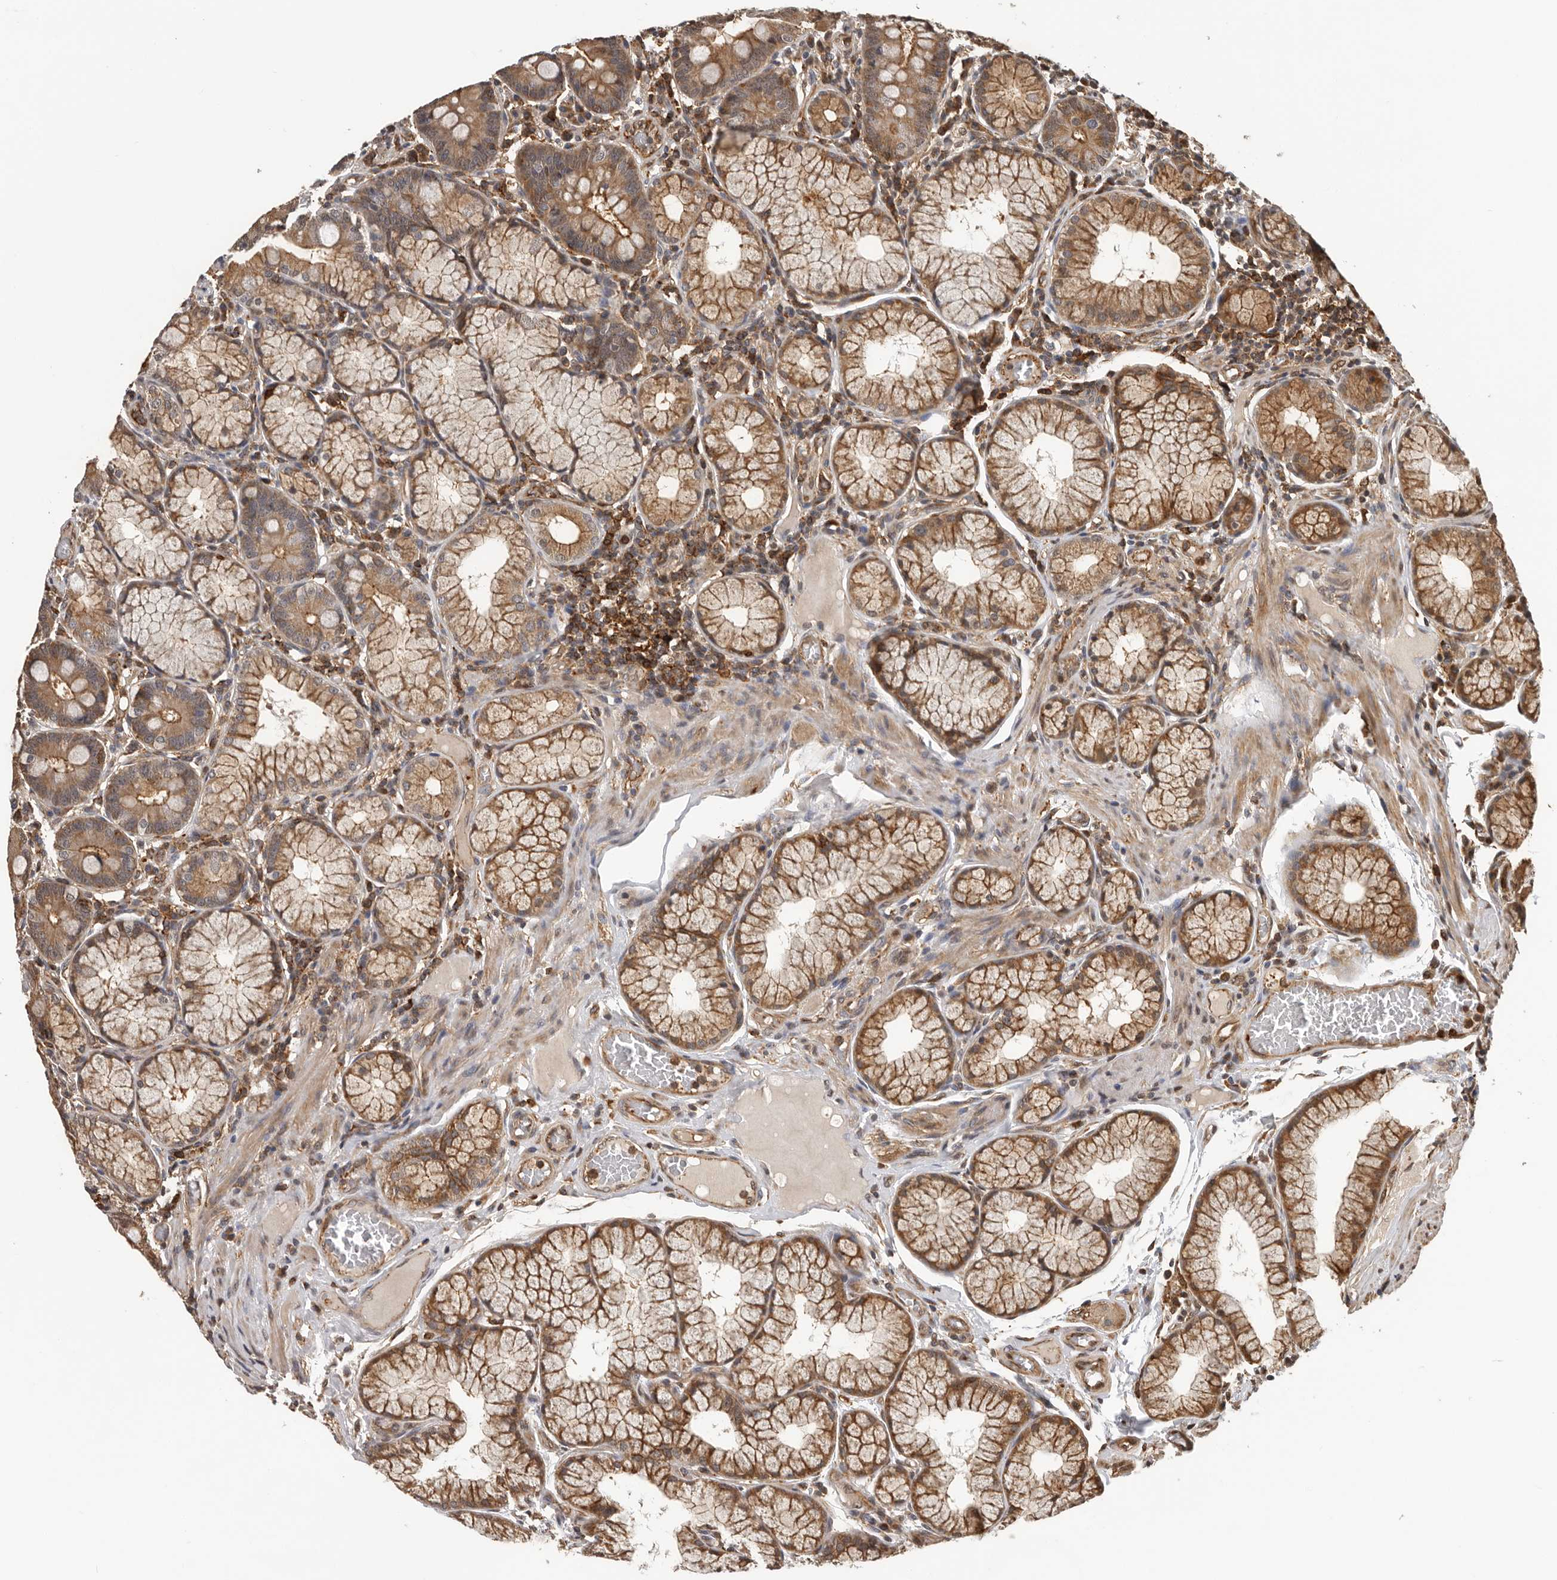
{"staining": {"intensity": "strong", "quantity": ">75%", "location": "cytoplasmic/membranous"}, "tissue": "duodenum", "cell_type": "Glandular cells", "image_type": "normal", "snomed": [{"axis": "morphology", "description": "Normal tissue, NOS"}, {"axis": "topography", "description": "Duodenum"}], "caption": "Immunohistochemistry (IHC) (DAB) staining of normal human duodenum displays strong cytoplasmic/membranous protein expression in approximately >75% of glandular cells. The protein is stained brown, and the nuclei are stained in blue (DAB IHC with brightfield microscopy, high magnification).", "gene": "RNF157", "patient": {"sex": "male", "age": 50}}